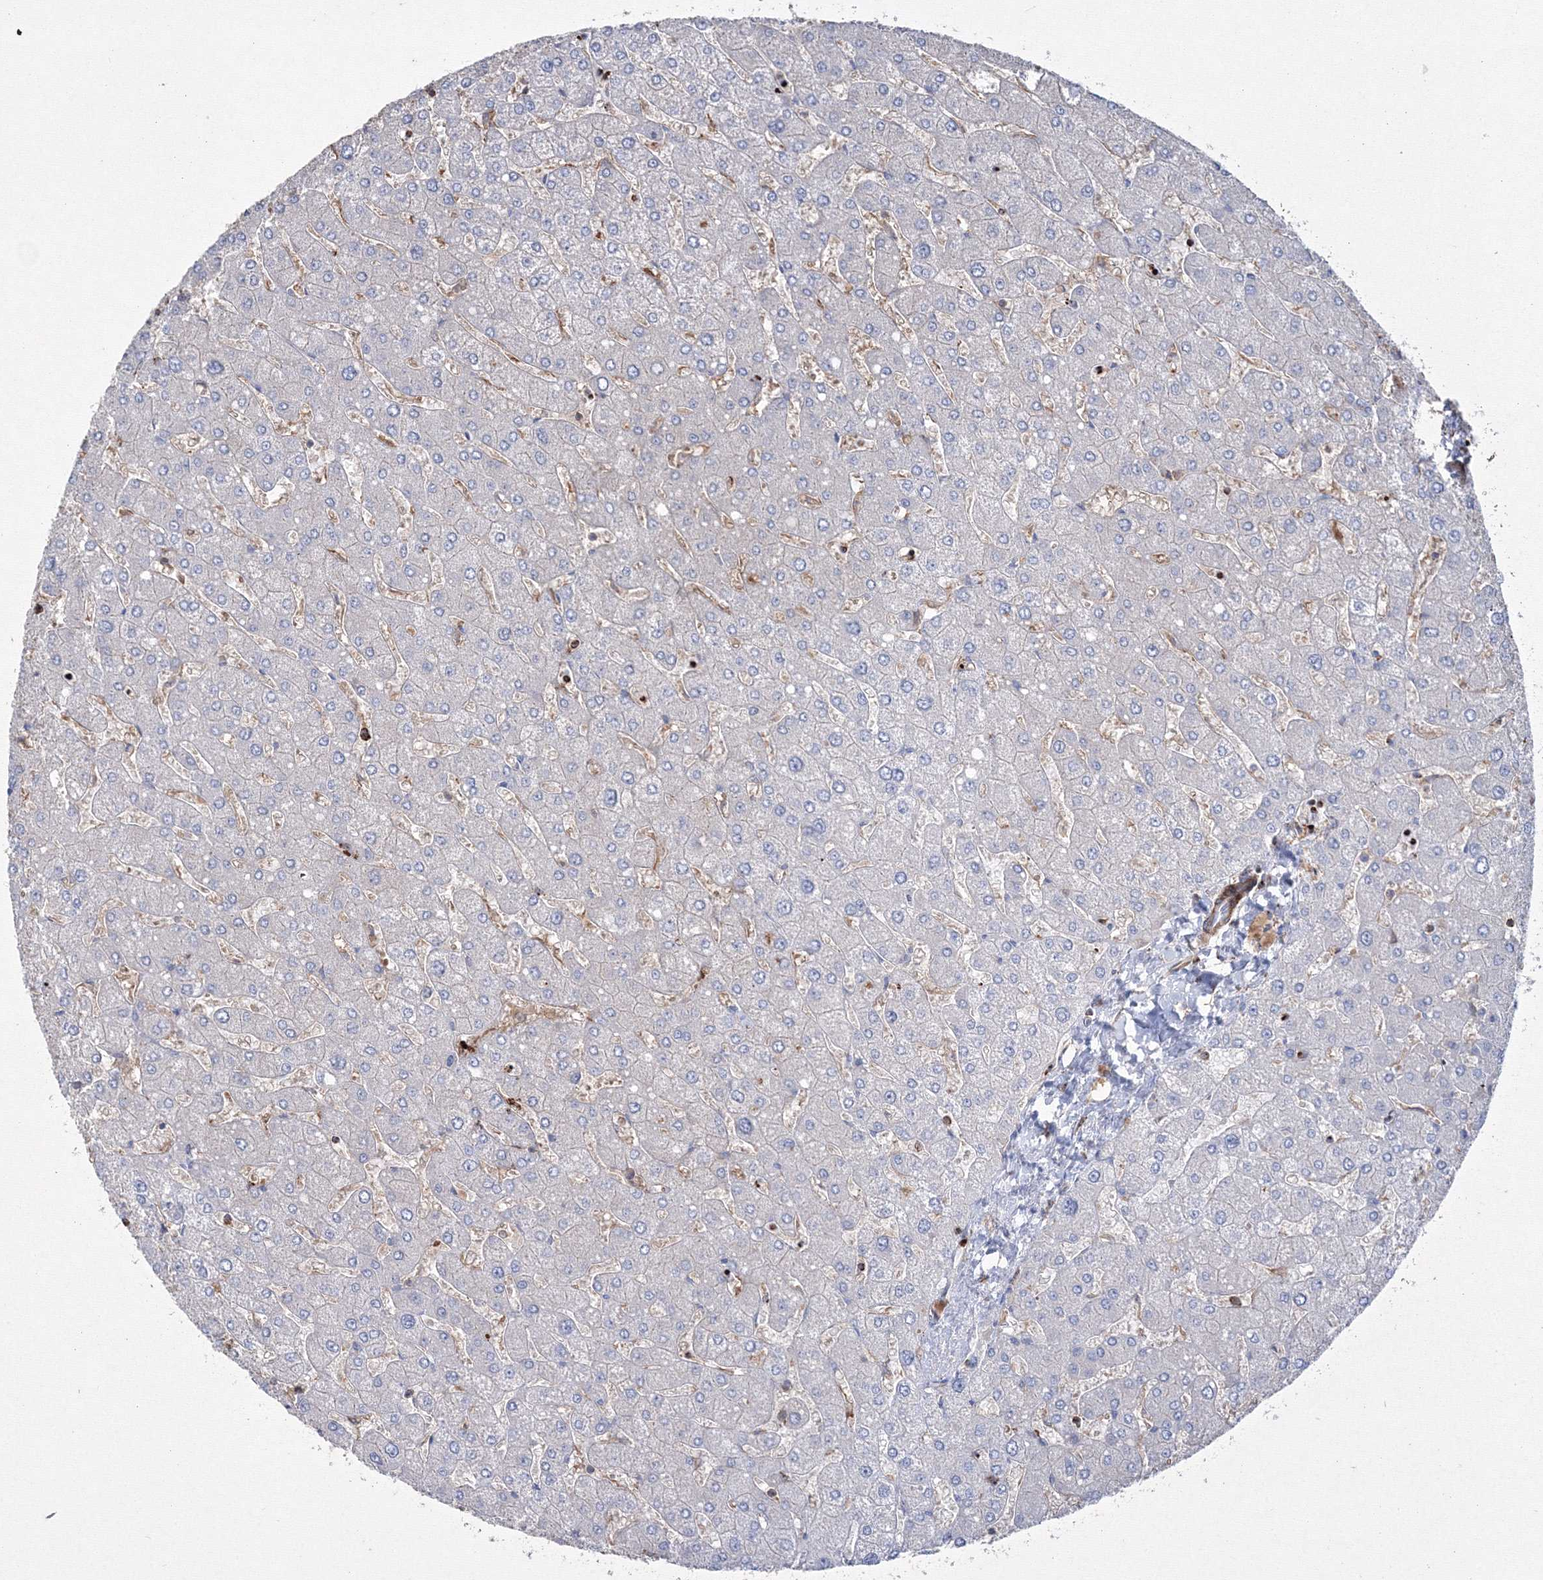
{"staining": {"intensity": "negative", "quantity": "none", "location": "none"}, "tissue": "liver", "cell_type": "Cholangiocytes", "image_type": "normal", "snomed": [{"axis": "morphology", "description": "Normal tissue, NOS"}, {"axis": "topography", "description": "Liver"}], "caption": "Human liver stained for a protein using IHC exhibits no positivity in cholangiocytes.", "gene": "GPR82", "patient": {"sex": "male", "age": 55}}